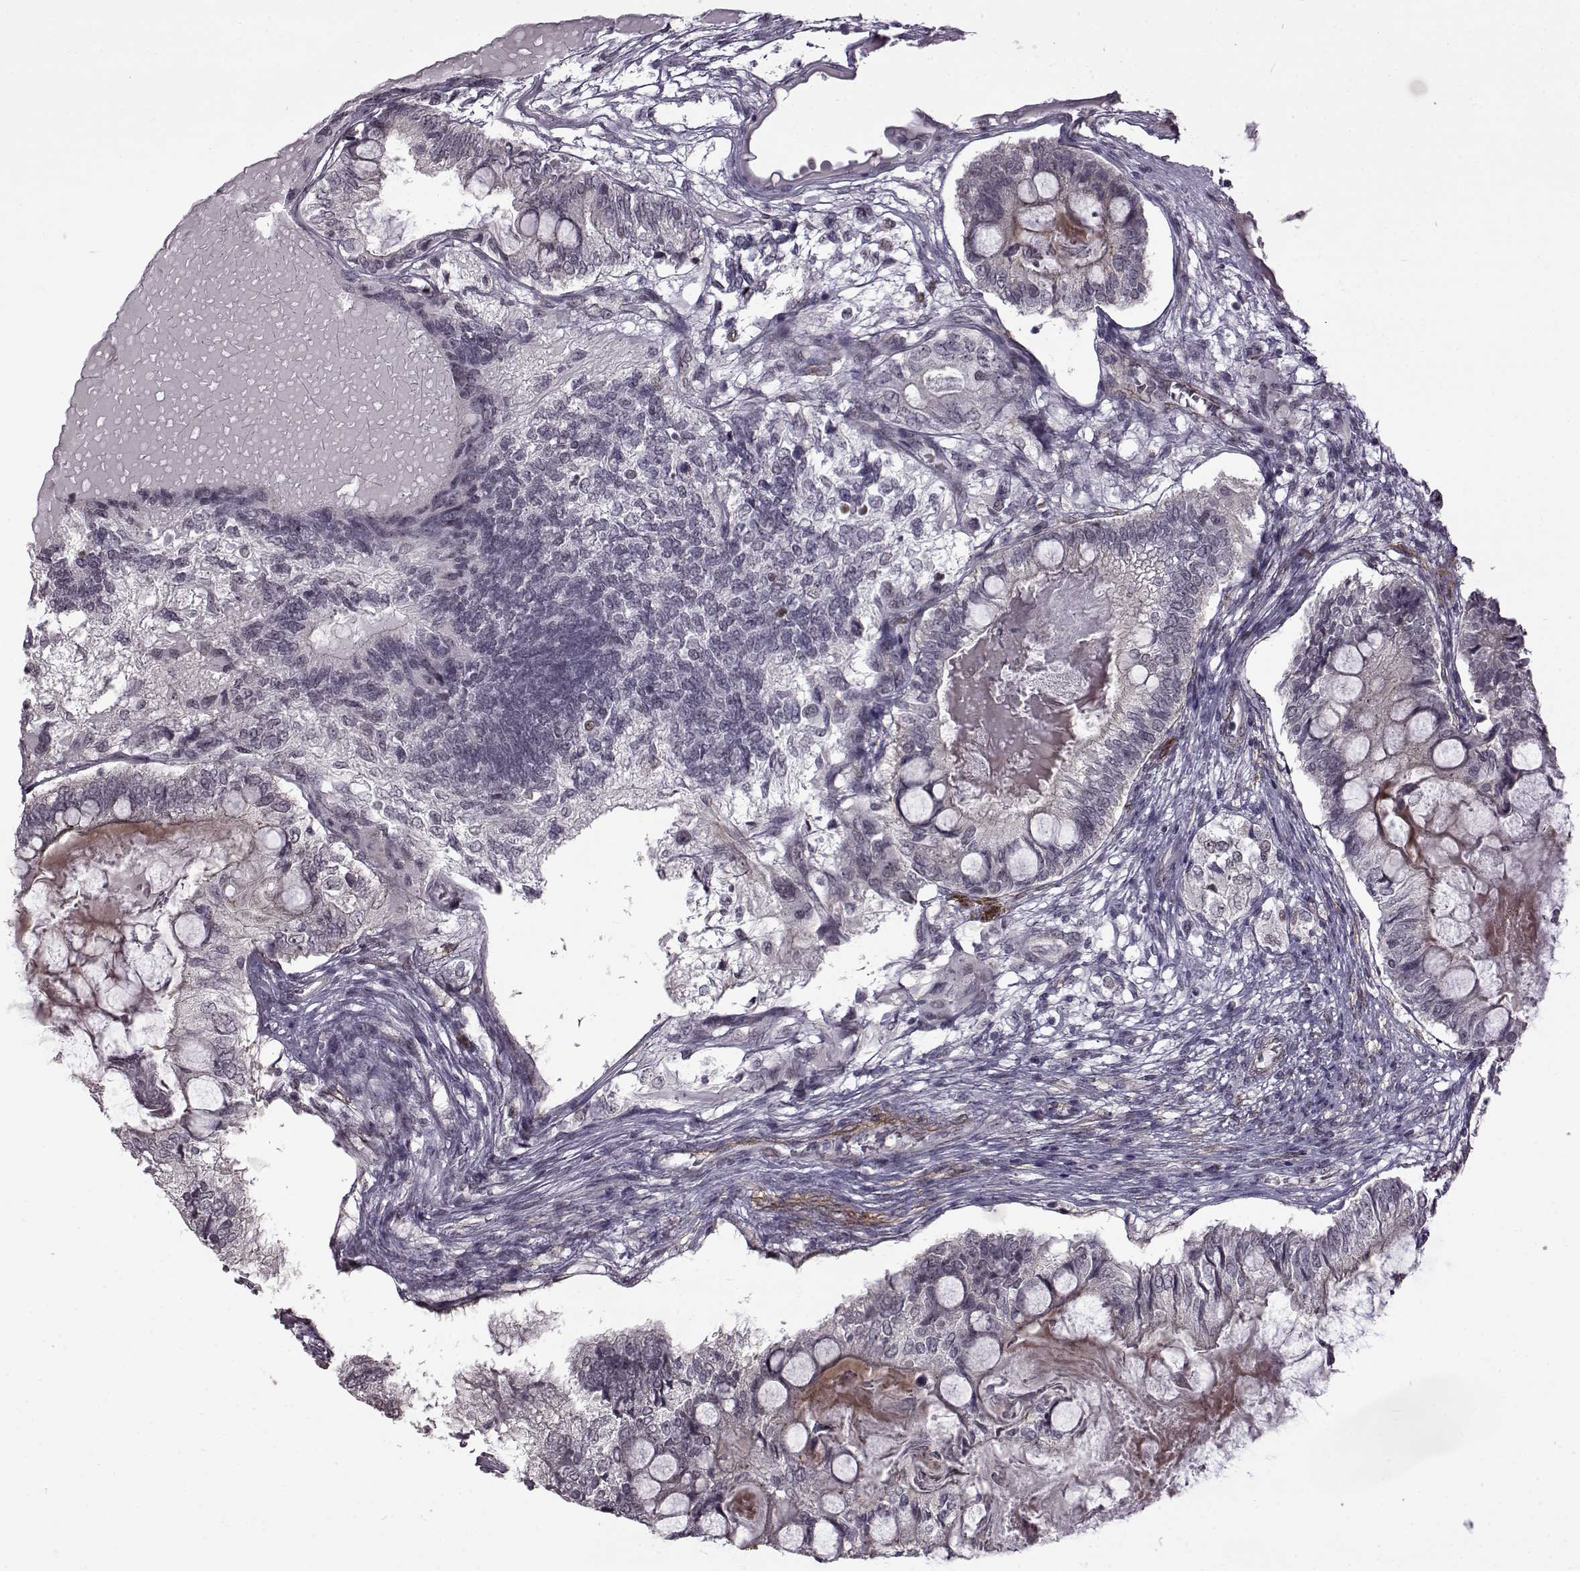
{"staining": {"intensity": "negative", "quantity": "none", "location": "none"}, "tissue": "testis cancer", "cell_type": "Tumor cells", "image_type": "cancer", "snomed": [{"axis": "morphology", "description": "Seminoma, NOS"}, {"axis": "morphology", "description": "Carcinoma, Embryonal, NOS"}, {"axis": "topography", "description": "Testis"}], "caption": "Seminoma (testis) stained for a protein using immunohistochemistry demonstrates no expression tumor cells.", "gene": "SYNPO2", "patient": {"sex": "male", "age": 41}}